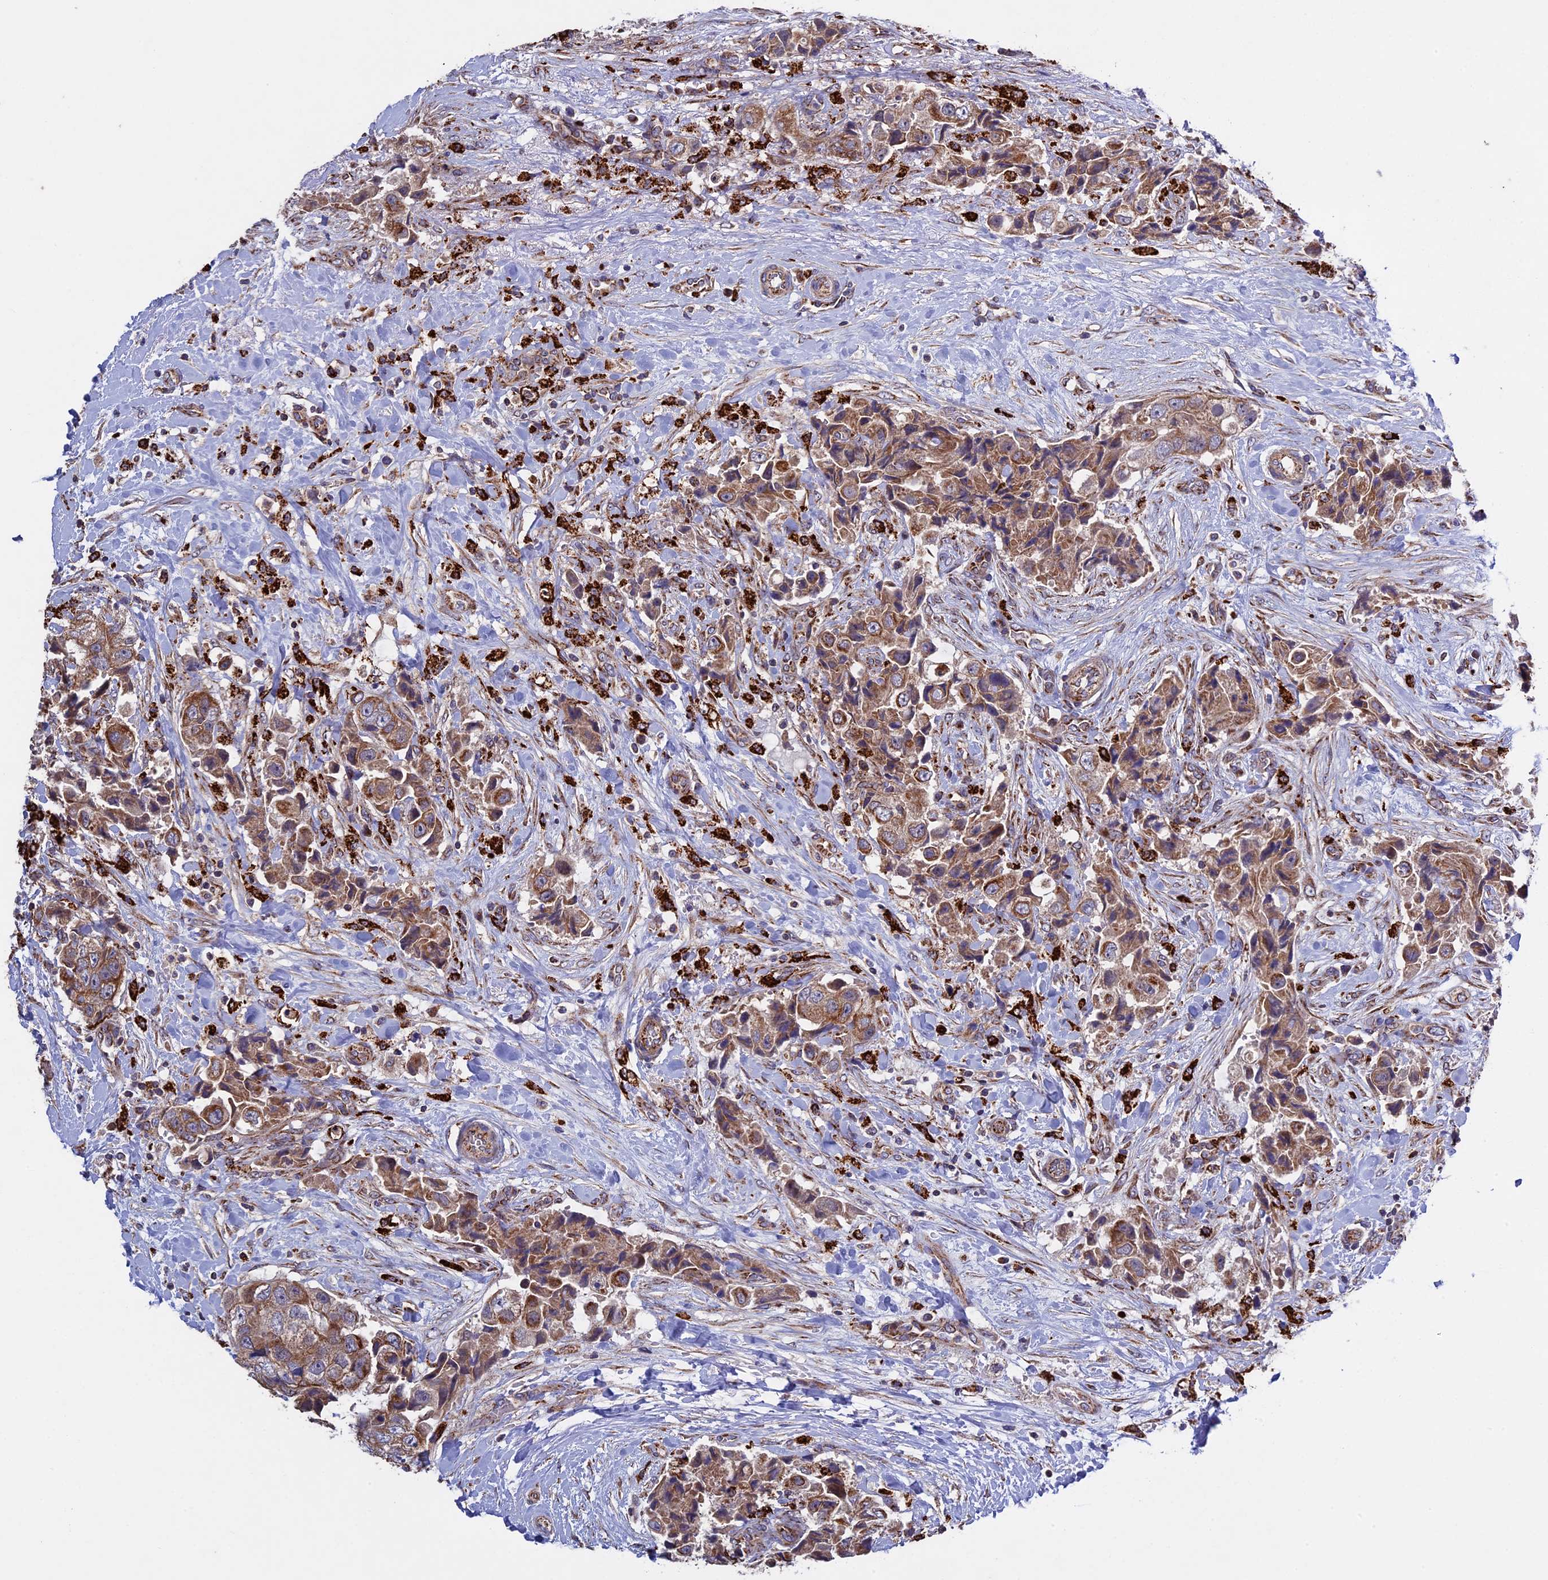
{"staining": {"intensity": "moderate", "quantity": ">75%", "location": "cytoplasmic/membranous"}, "tissue": "breast cancer", "cell_type": "Tumor cells", "image_type": "cancer", "snomed": [{"axis": "morphology", "description": "Normal tissue, NOS"}, {"axis": "morphology", "description": "Duct carcinoma"}, {"axis": "topography", "description": "Breast"}], "caption": "There is medium levels of moderate cytoplasmic/membranous positivity in tumor cells of breast cancer (invasive ductal carcinoma), as demonstrated by immunohistochemical staining (brown color).", "gene": "RNF17", "patient": {"sex": "female", "age": 62}}